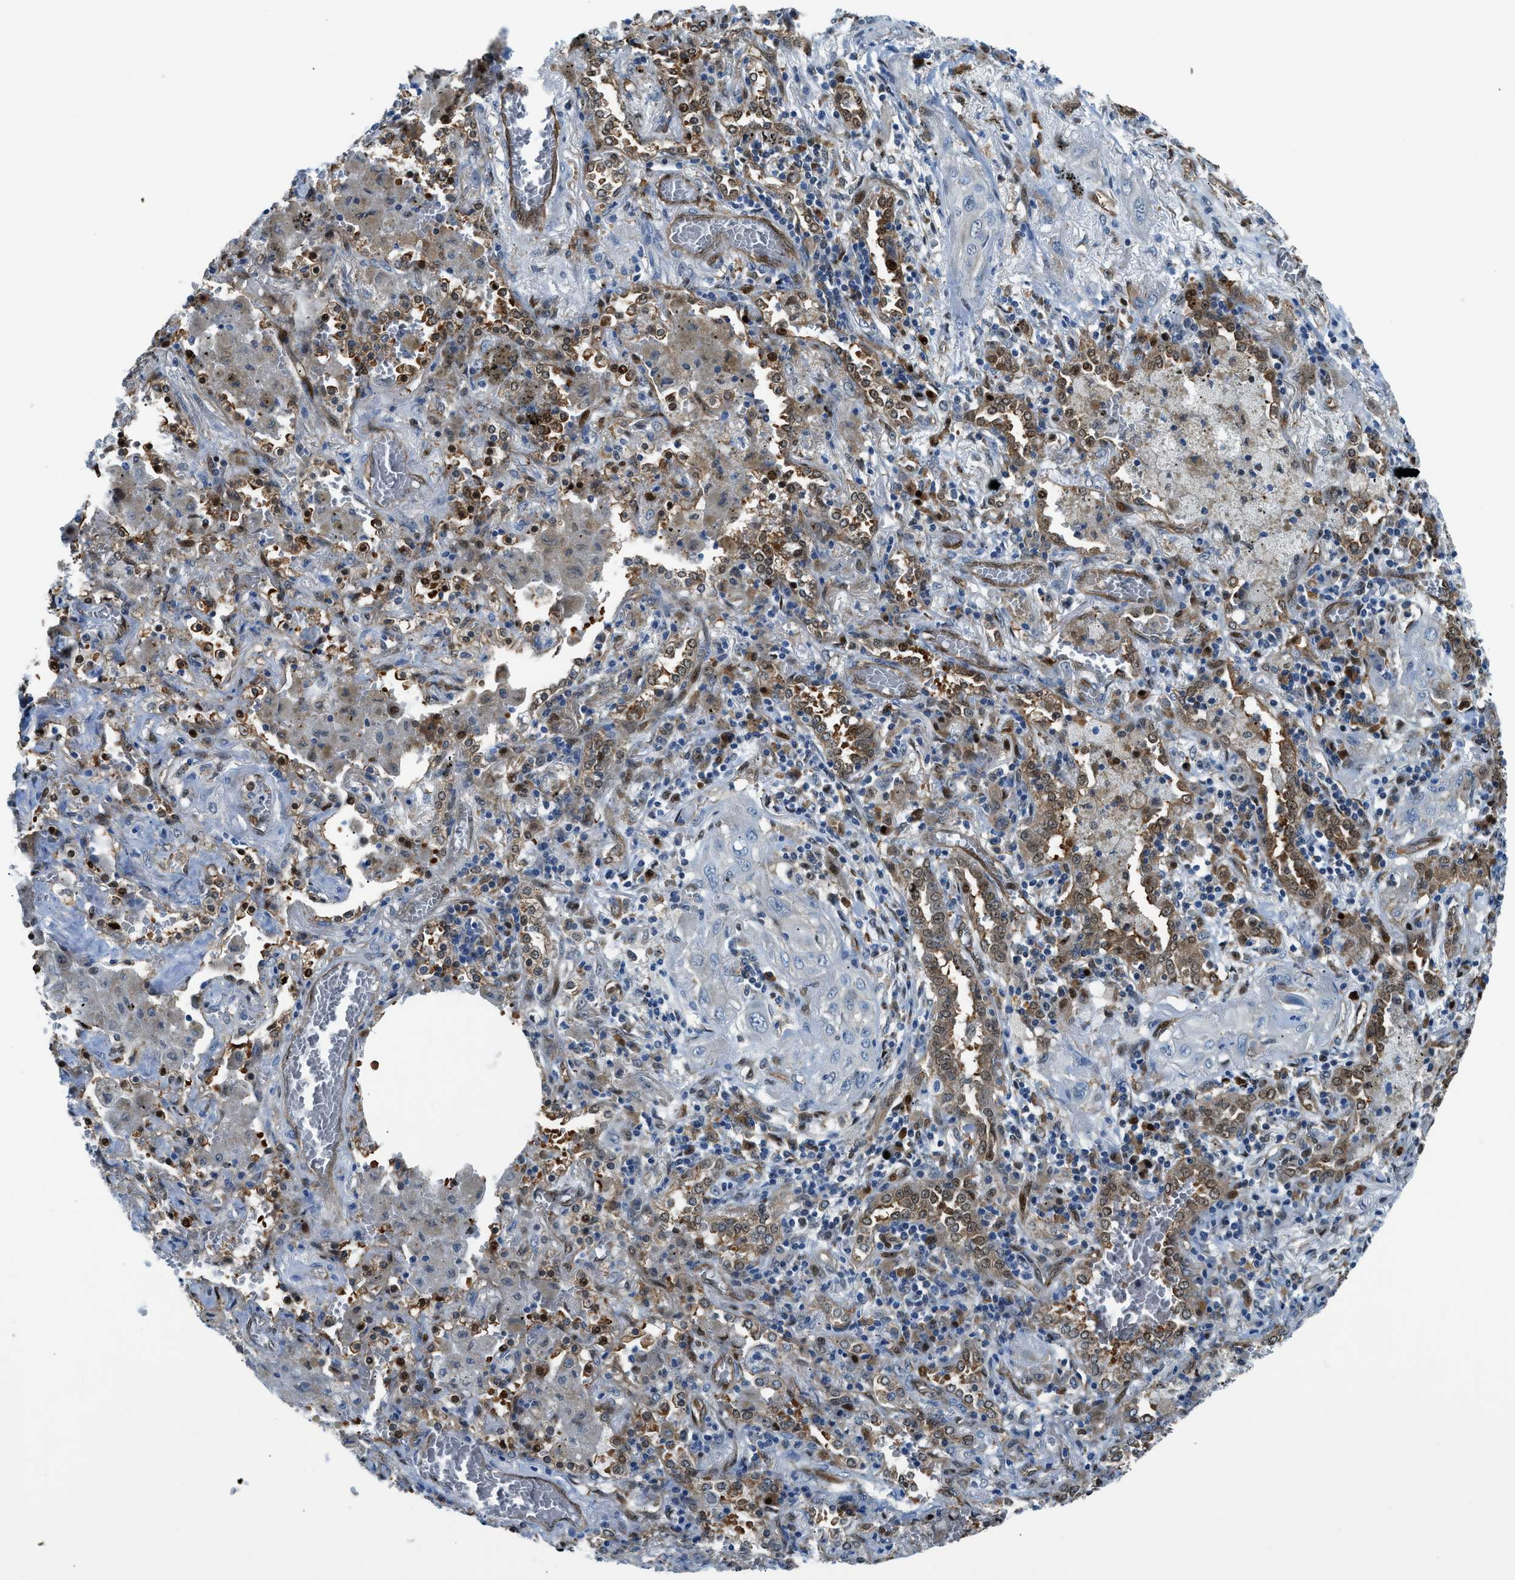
{"staining": {"intensity": "negative", "quantity": "none", "location": "none"}, "tissue": "lung cancer", "cell_type": "Tumor cells", "image_type": "cancer", "snomed": [{"axis": "morphology", "description": "Squamous cell carcinoma, NOS"}, {"axis": "topography", "description": "Lung"}], "caption": "An image of human lung cancer is negative for staining in tumor cells.", "gene": "YWHAE", "patient": {"sex": "female", "age": 47}}